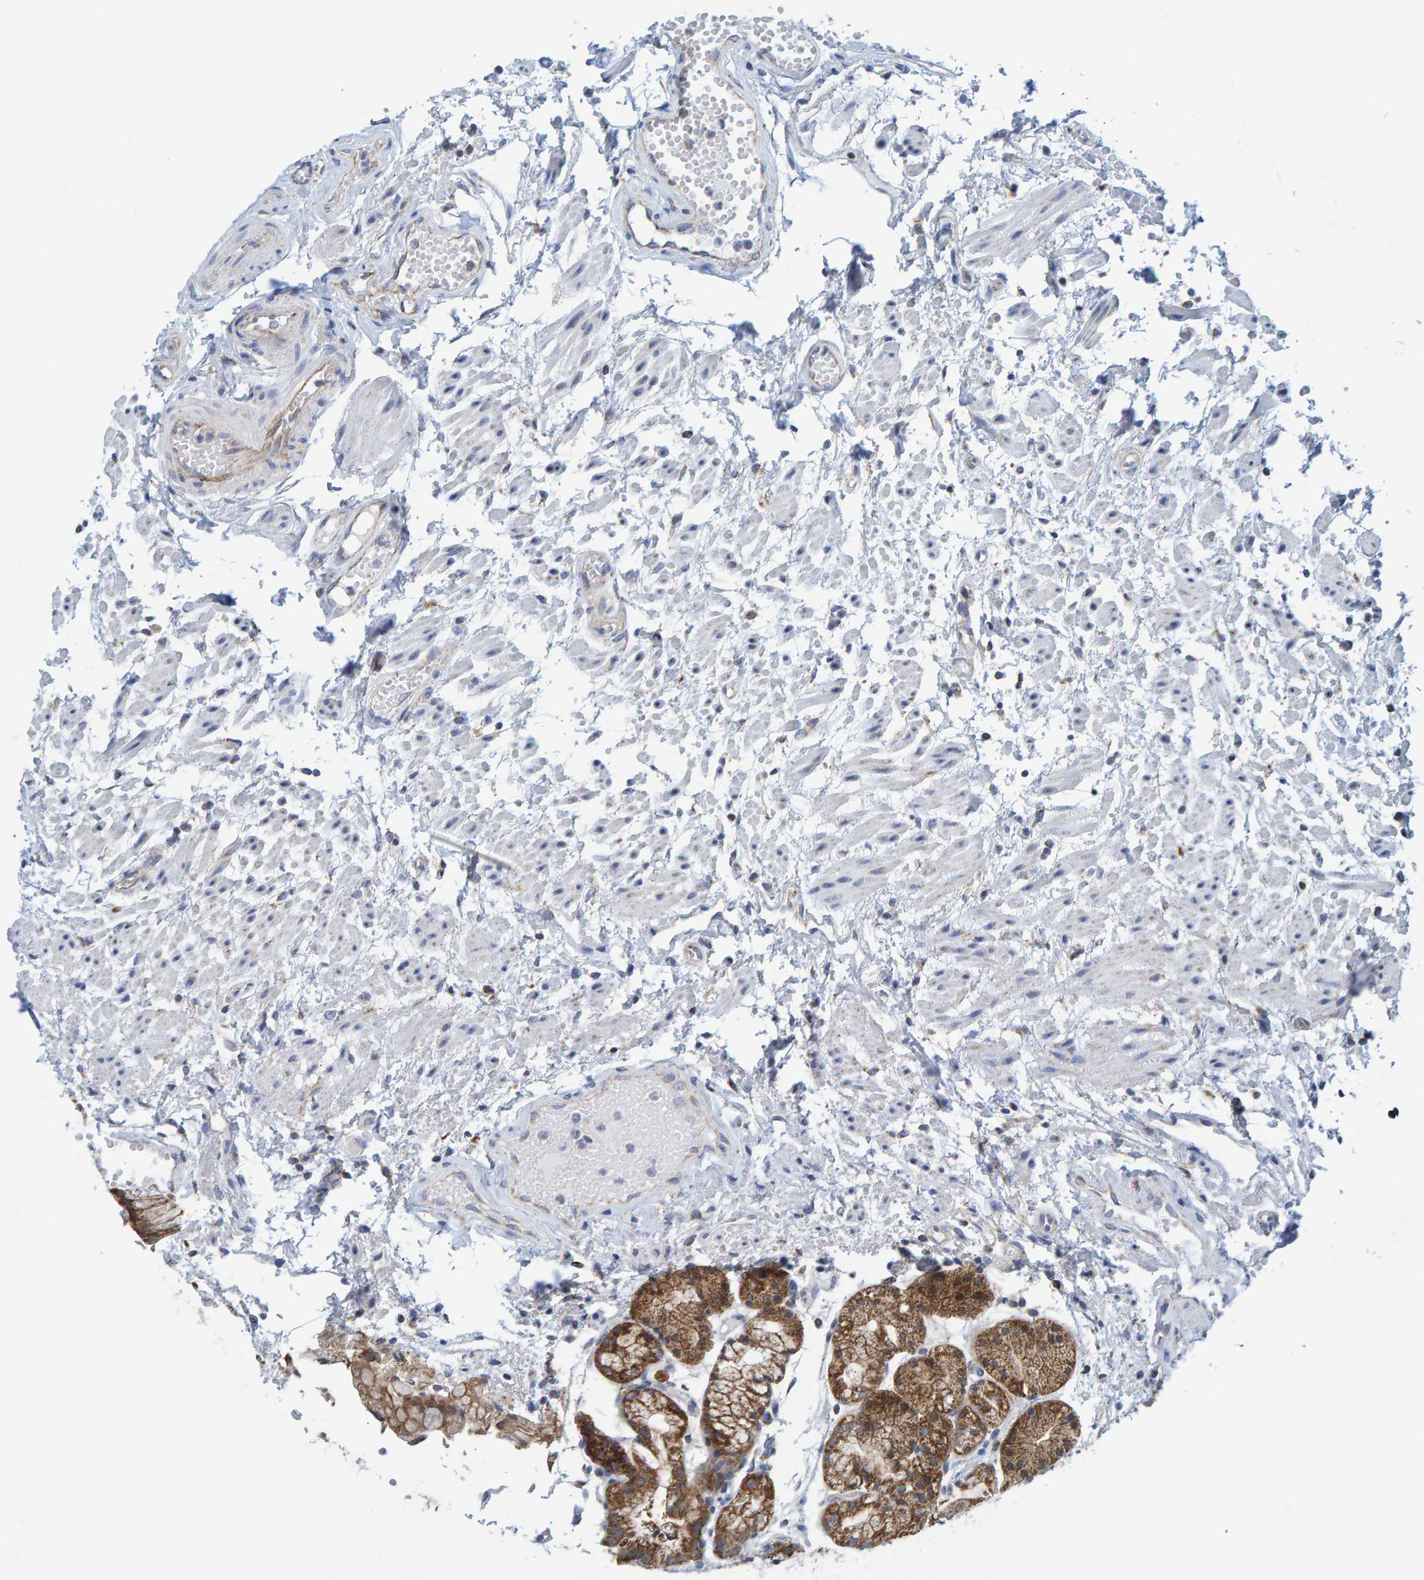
{"staining": {"intensity": "moderate", "quantity": ">75%", "location": "cytoplasmic/membranous"}, "tissue": "stomach", "cell_type": "Glandular cells", "image_type": "normal", "snomed": [{"axis": "morphology", "description": "Normal tissue, NOS"}, {"axis": "topography", "description": "Stomach, upper"}], "caption": "Unremarkable stomach was stained to show a protein in brown. There is medium levels of moderate cytoplasmic/membranous expression in about >75% of glandular cells. (IHC, brightfield microscopy, high magnification).", "gene": "MRPS7", "patient": {"sex": "male", "age": 72}}